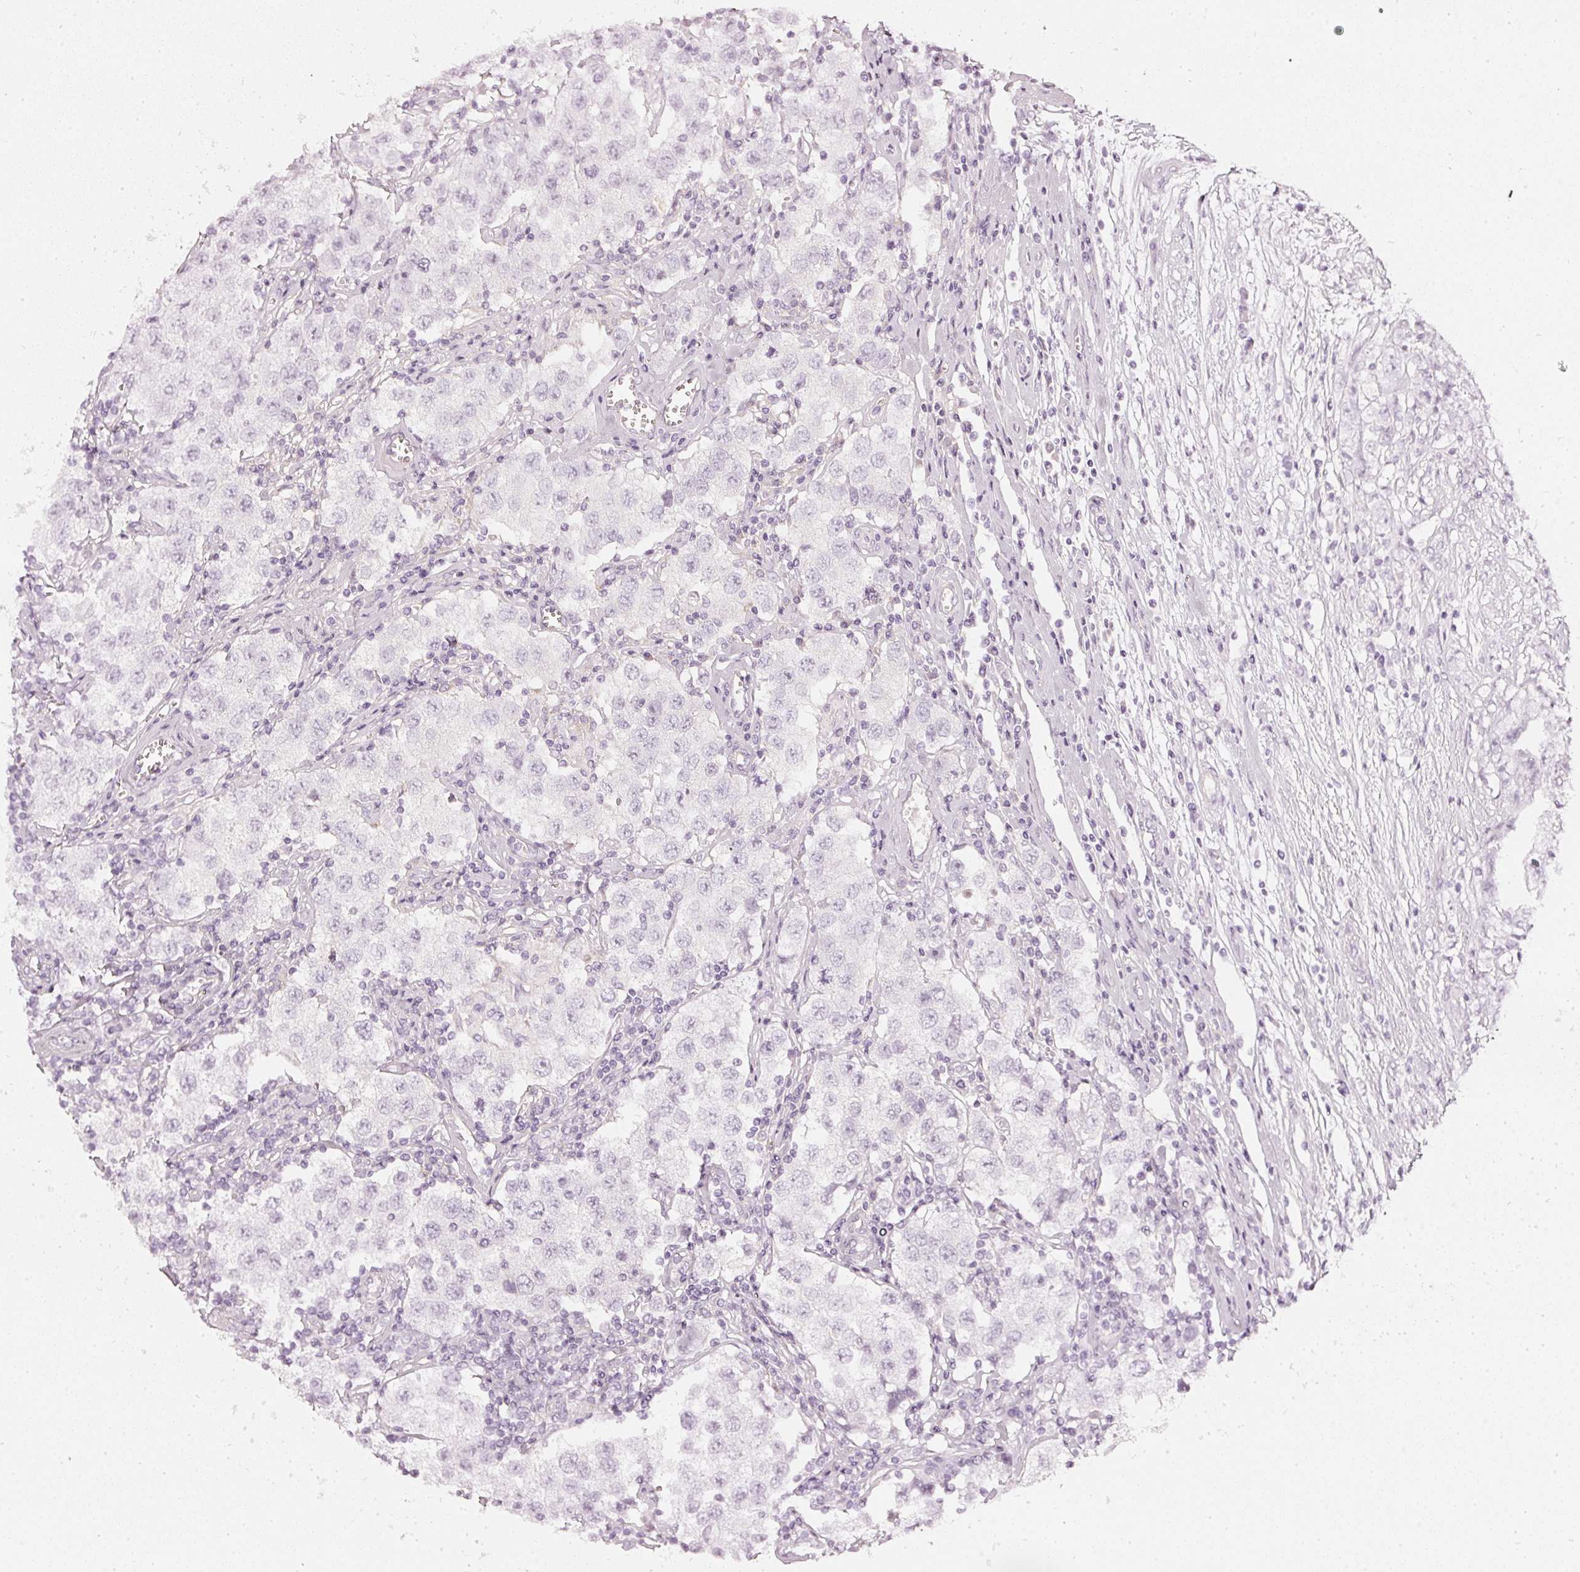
{"staining": {"intensity": "negative", "quantity": "none", "location": "none"}, "tissue": "testis cancer", "cell_type": "Tumor cells", "image_type": "cancer", "snomed": [{"axis": "morphology", "description": "Seminoma, NOS"}, {"axis": "morphology", "description": "Carcinoma, Embryonal, NOS"}, {"axis": "topography", "description": "Testis"}], "caption": "Immunohistochemistry (IHC) photomicrograph of neoplastic tissue: testis cancer (embryonal carcinoma) stained with DAB (3,3'-diaminobenzidine) demonstrates no significant protein staining in tumor cells.", "gene": "CNP", "patient": {"sex": "male", "age": 43}}